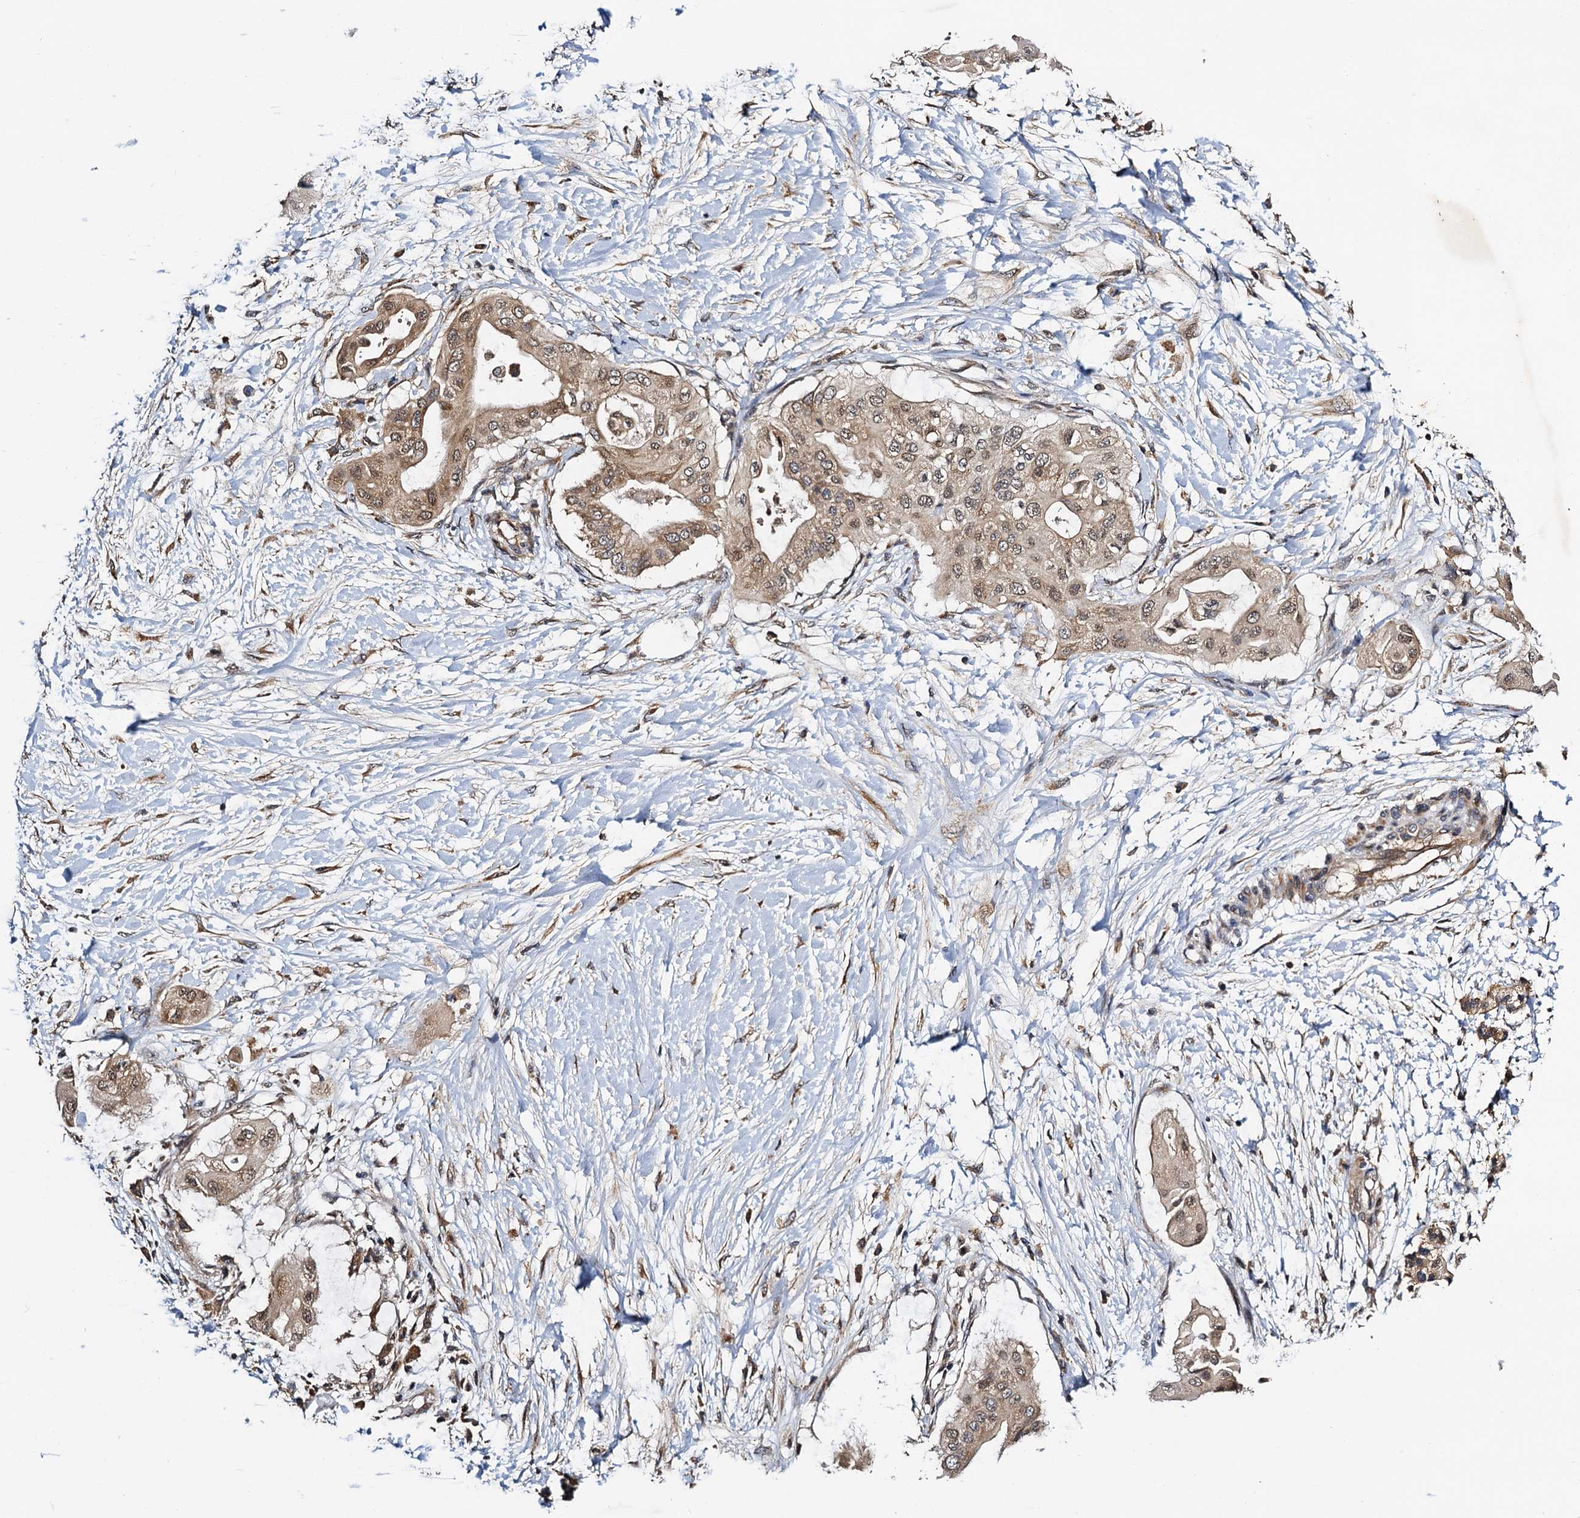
{"staining": {"intensity": "moderate", "quantity": ">75%", "location": "cytoplasmic/membranous,nuclear"}, "tissue": "pancreatic cancer", "cell_type": "Tumor cells", "image_type": "cancer", "snomed": [{"axis": "morphology", "description": "Adenocarcinoma, NOS"}, {"axis": "topography", "description": "Pancreas"}], "caption": "Immunohistochemistry (IHC) micrograph of neoplastic tissue: human pancreatic cancer stained using immunohistochemistry reveals medium levels of moderate protein expression localized specifically in the cytoplasmic/membranous and nuclear of tumor cells, appearing as a cytoplasmic/membranous and nuclear brown color.", "gene": "NAA16", "patient": {"sex": "male", "age": 68}}